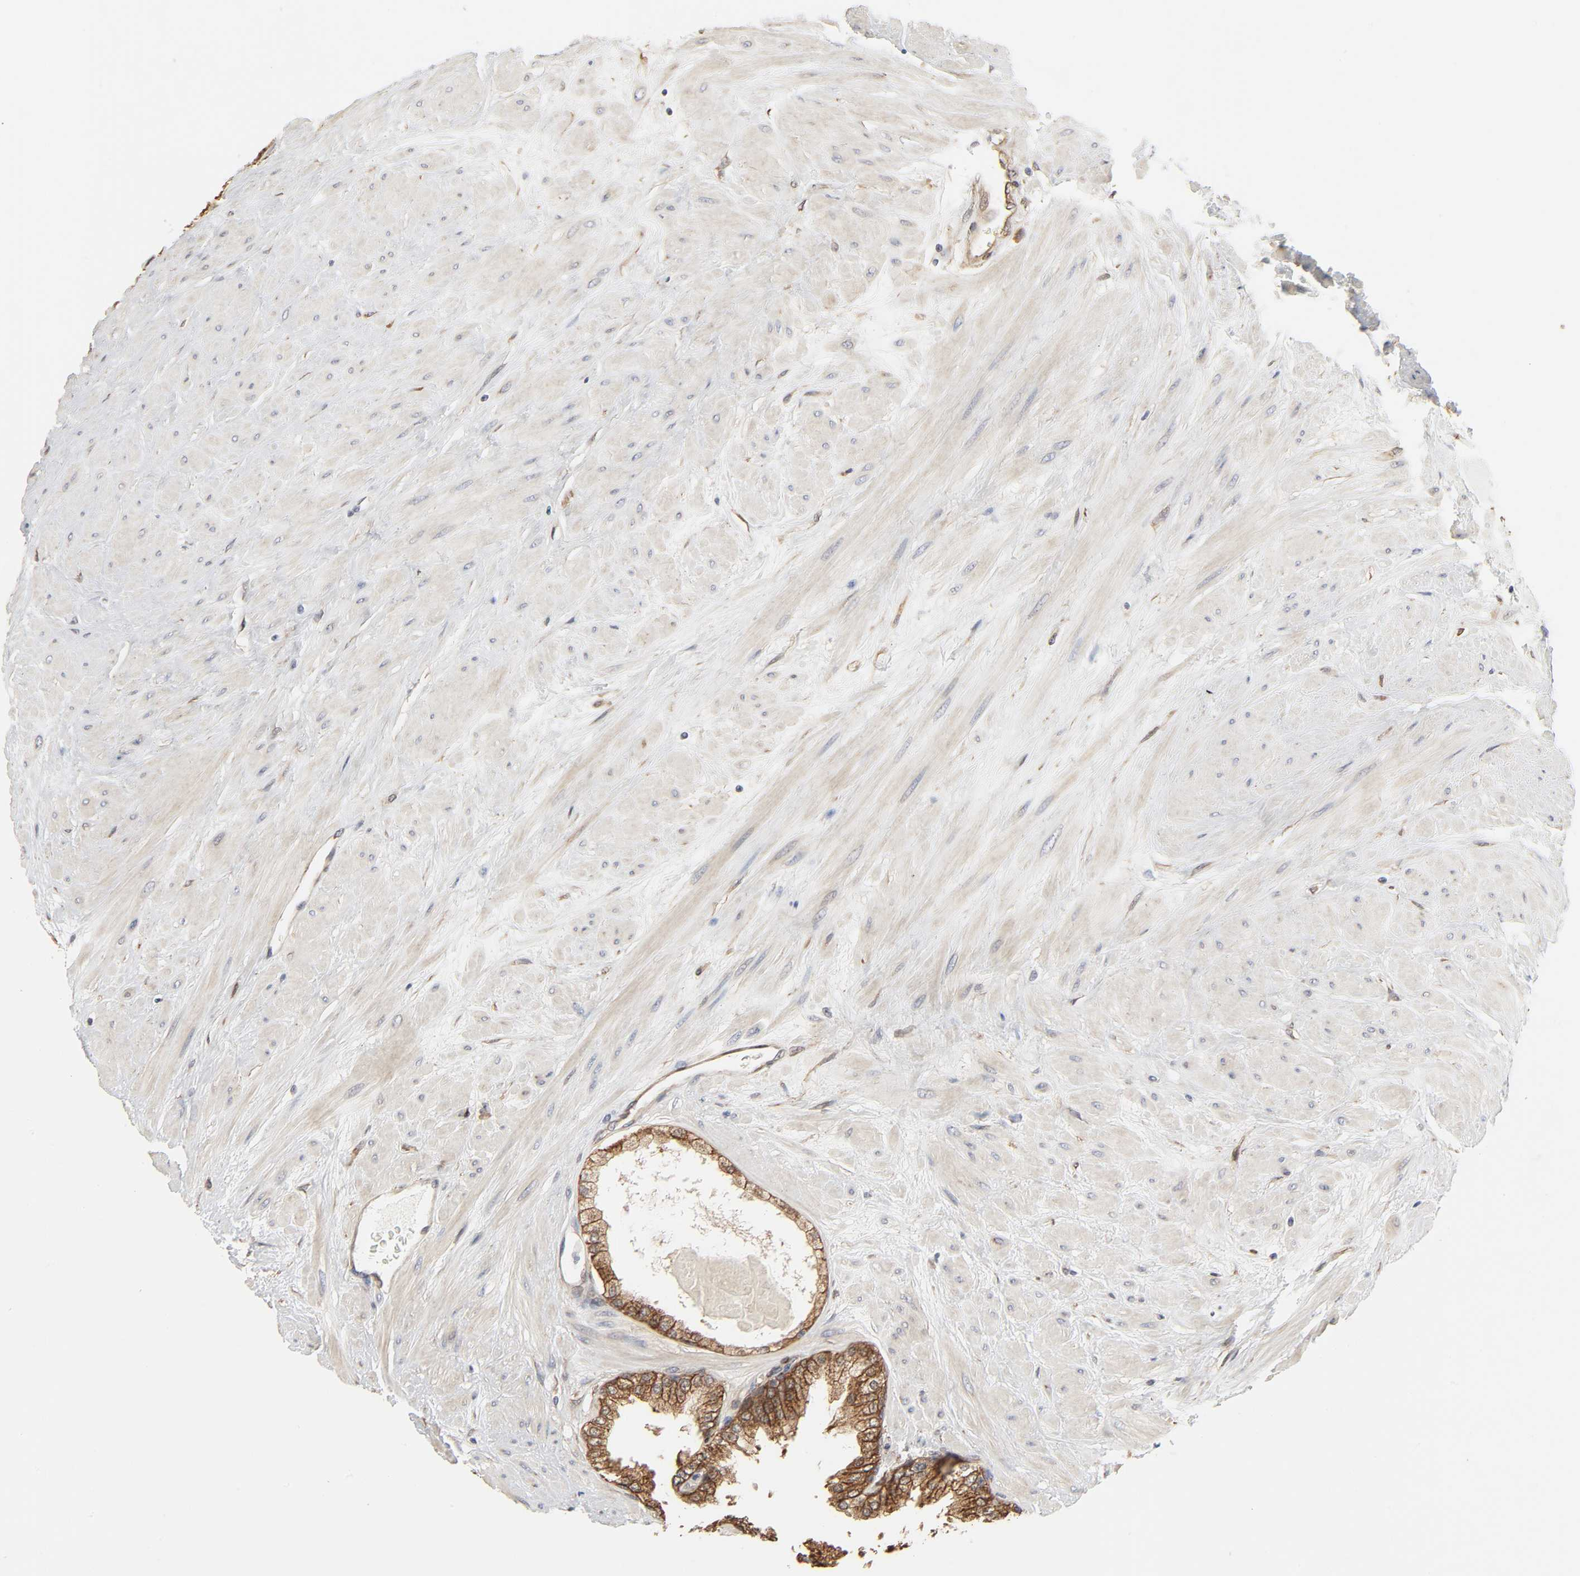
{"staining": {"intensity": "strong", "quantity": ">75%", "location": "cytoplasmic/membranous"}, "tissue": "prostate", "cell_type": "Glandular cells", "image_type": "normal", "snomed": [{"axis": "morphology", "description": "Normal tissue, NOS"}, {"axis": "topography", "description": "Prostate"}], "caption": "Protein staining of normal prostate reveals strong cytoplasmic/membranous positivity in approximately >75% of glandular cells.", "gene": "NDRG2", "patient": {"sex": "male", "age": 51}}